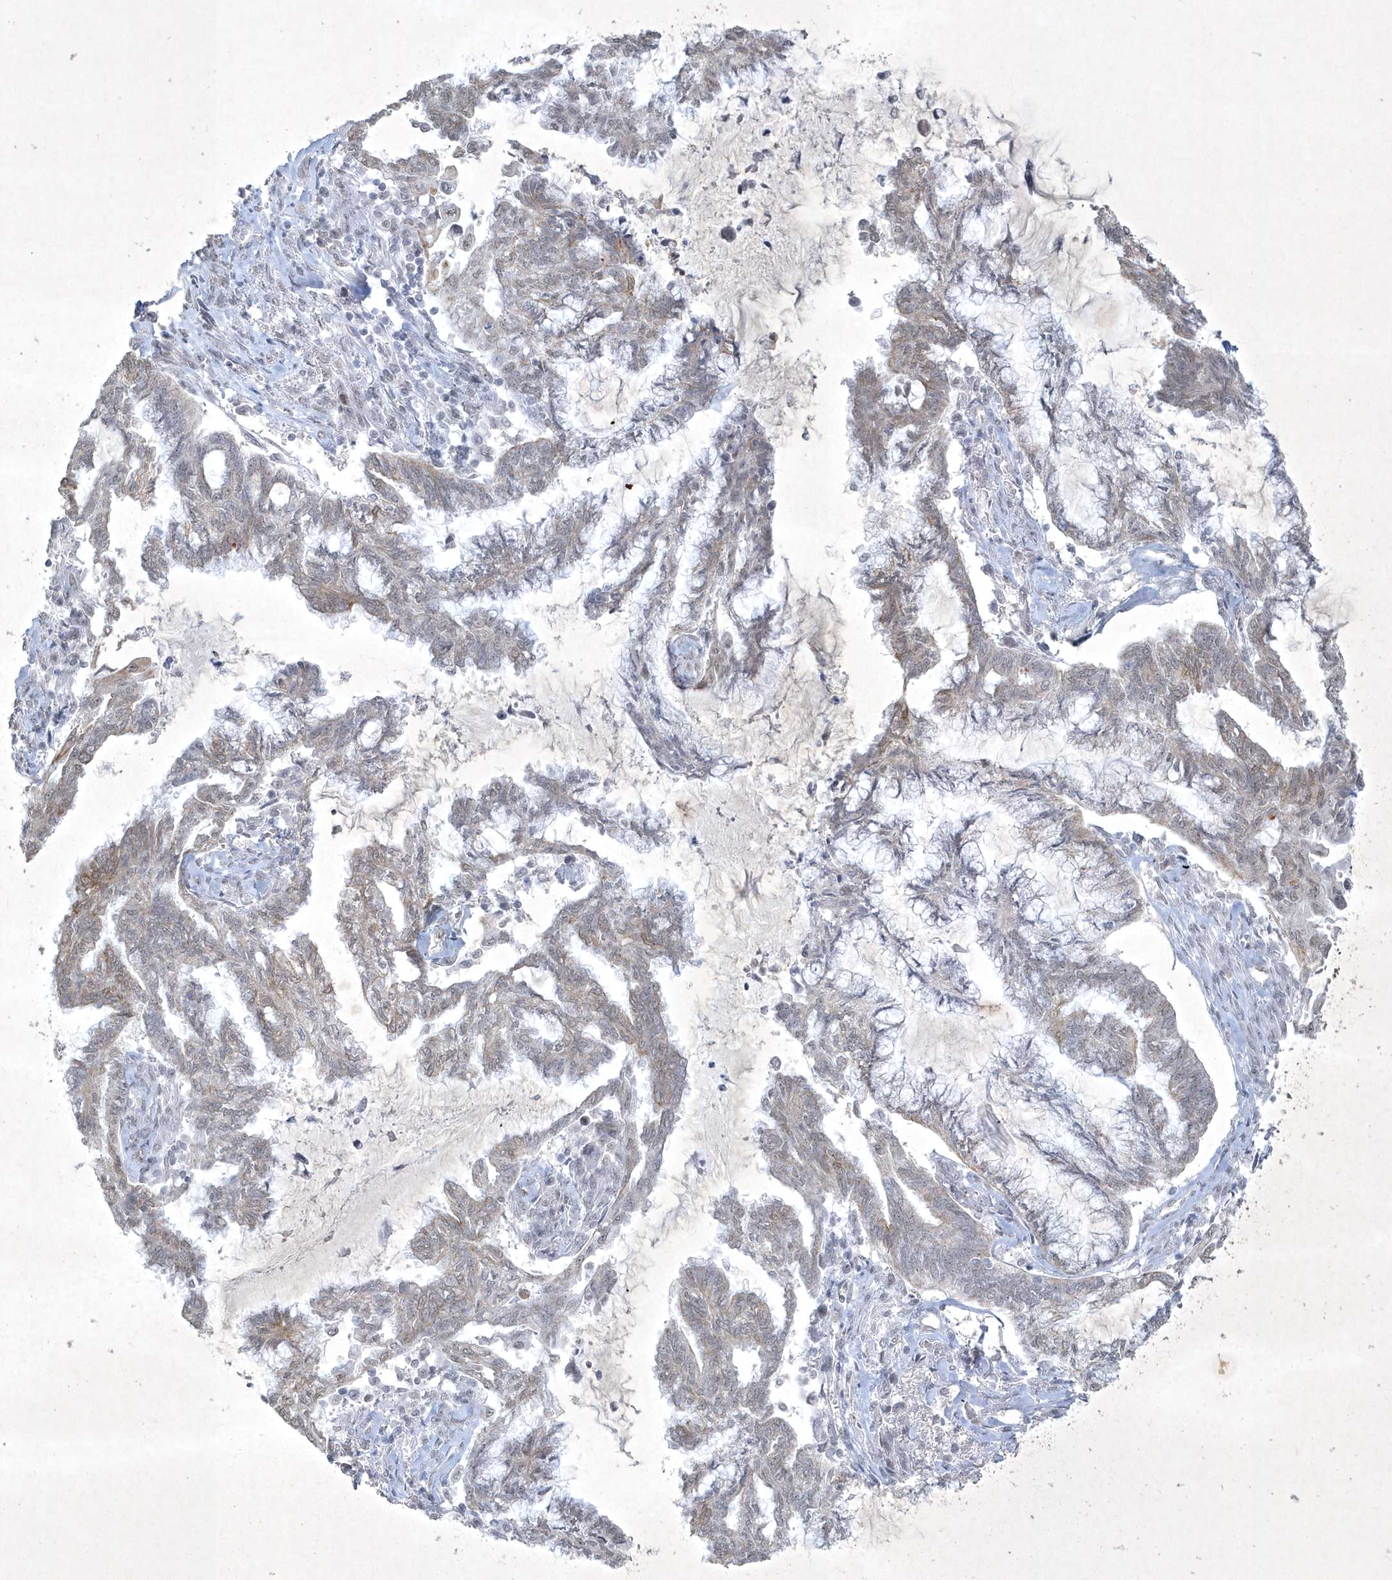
{"staining": {"intensity": "weak", "quantity": "<25%", "location": "cytoplasmic/membranous"}, "tissue": "endometrial cancer", "cell_type": "Tumor cells", "image_type": "cancer", "snomed": [{"axis": "morphology", "description": "Adenocarcinoma, NOS"}, {"axis": "topography", "description": "Endometrium"}], "caption": "Immunohistochemical staining of human endometrial adenocarcinoma demonstrates no significant expression in tumor cells.", "gene": "ZBTB9", "patient": {"sex": "female", "age": 86}}